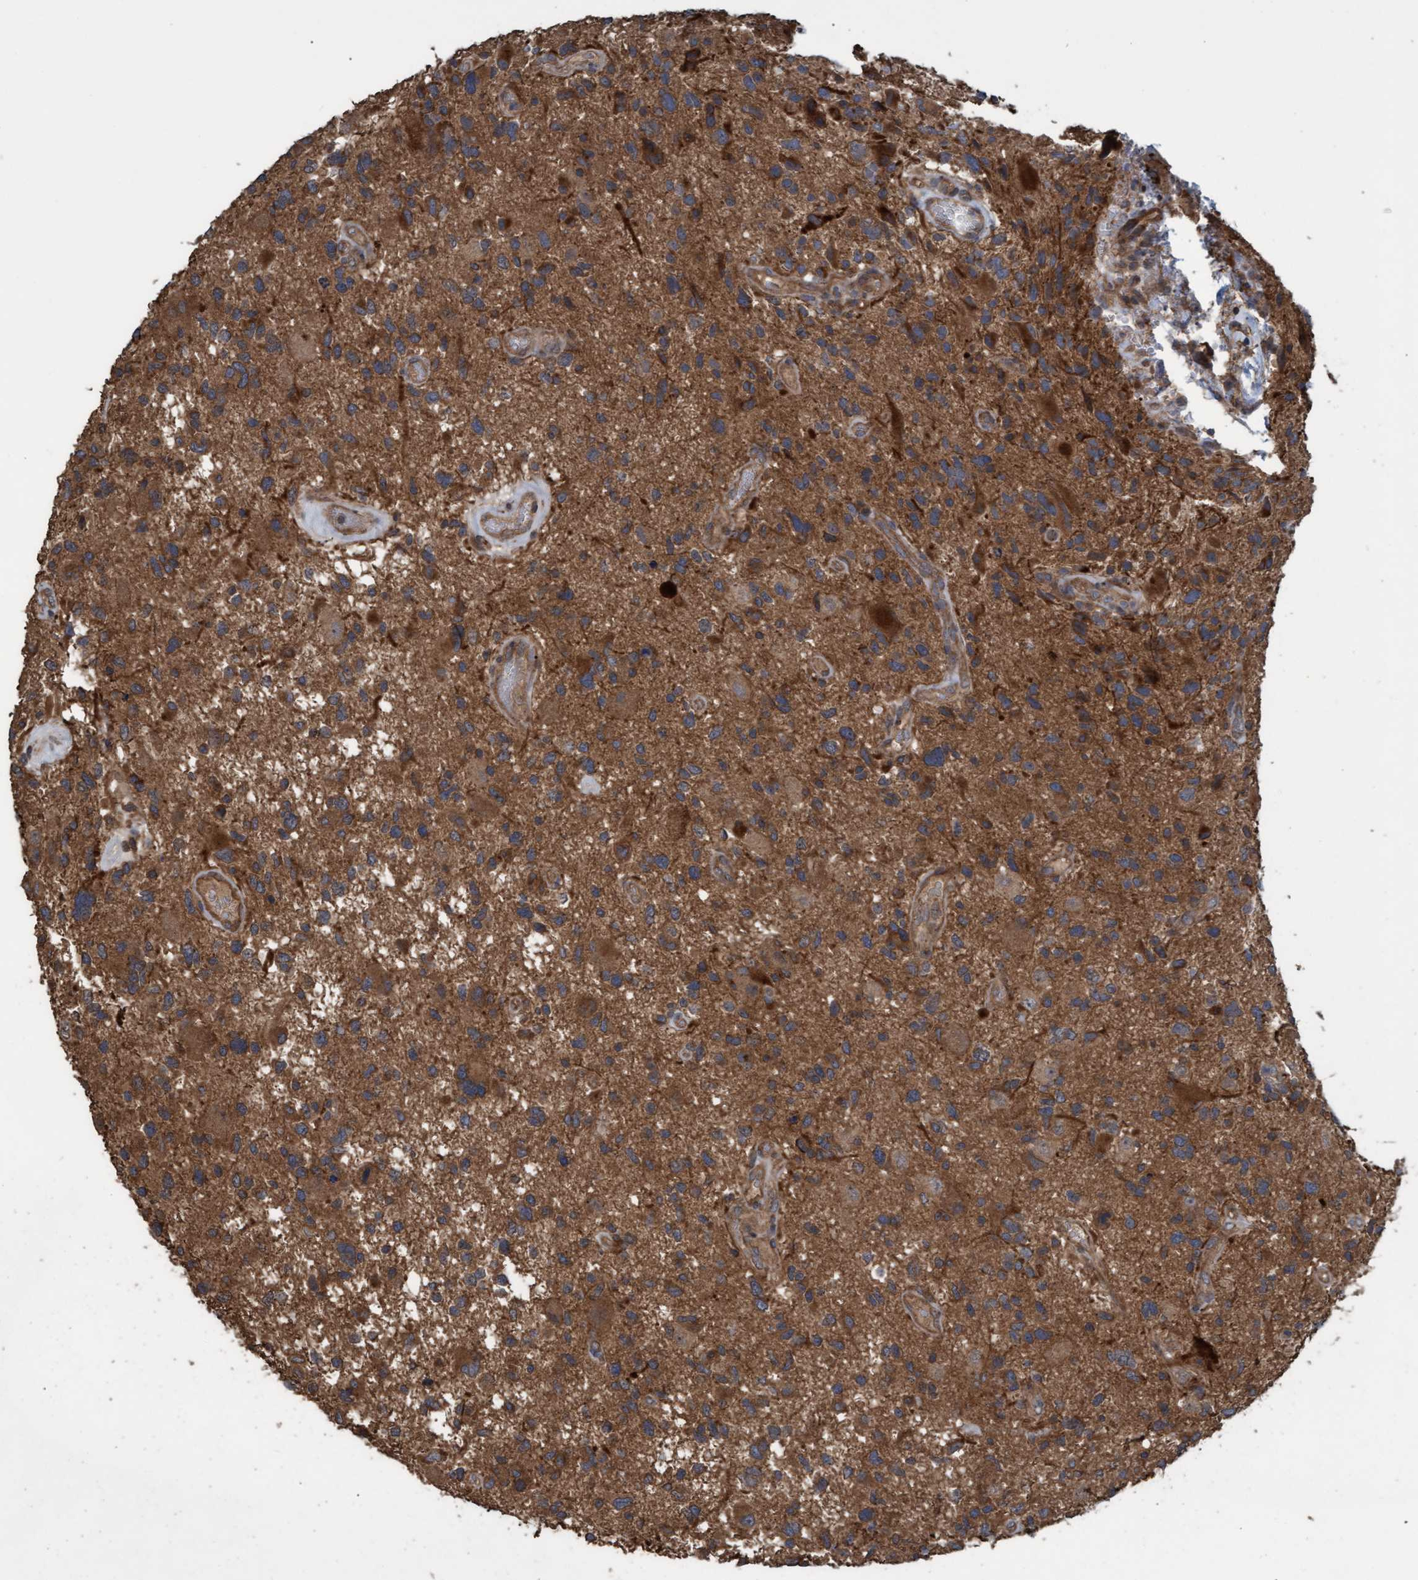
{"staining": {"intensity": "moderate", "quantity": ">75%", "location": "cytoplasmic/membranous"}, "tissue": "glioma", "cell_type": "Tumor cells", "image_type": "cancer", "snomed": [{"axis": "morphology", "description": "Glioma, malignant, High grade"}, {"axis": "topography", "description": "Brain"}], "caption": "Brown immunohistochemical staining in human malignant high-grade glioma shows moderate cytoplasmic/membranous expression in about >75% of tumor cells. Immunohistochemistry stains the protein of interest in brown and the nuclei are stained blue.", "gene": "GGT6", "patient": {"sex": "male", "age": 33}}